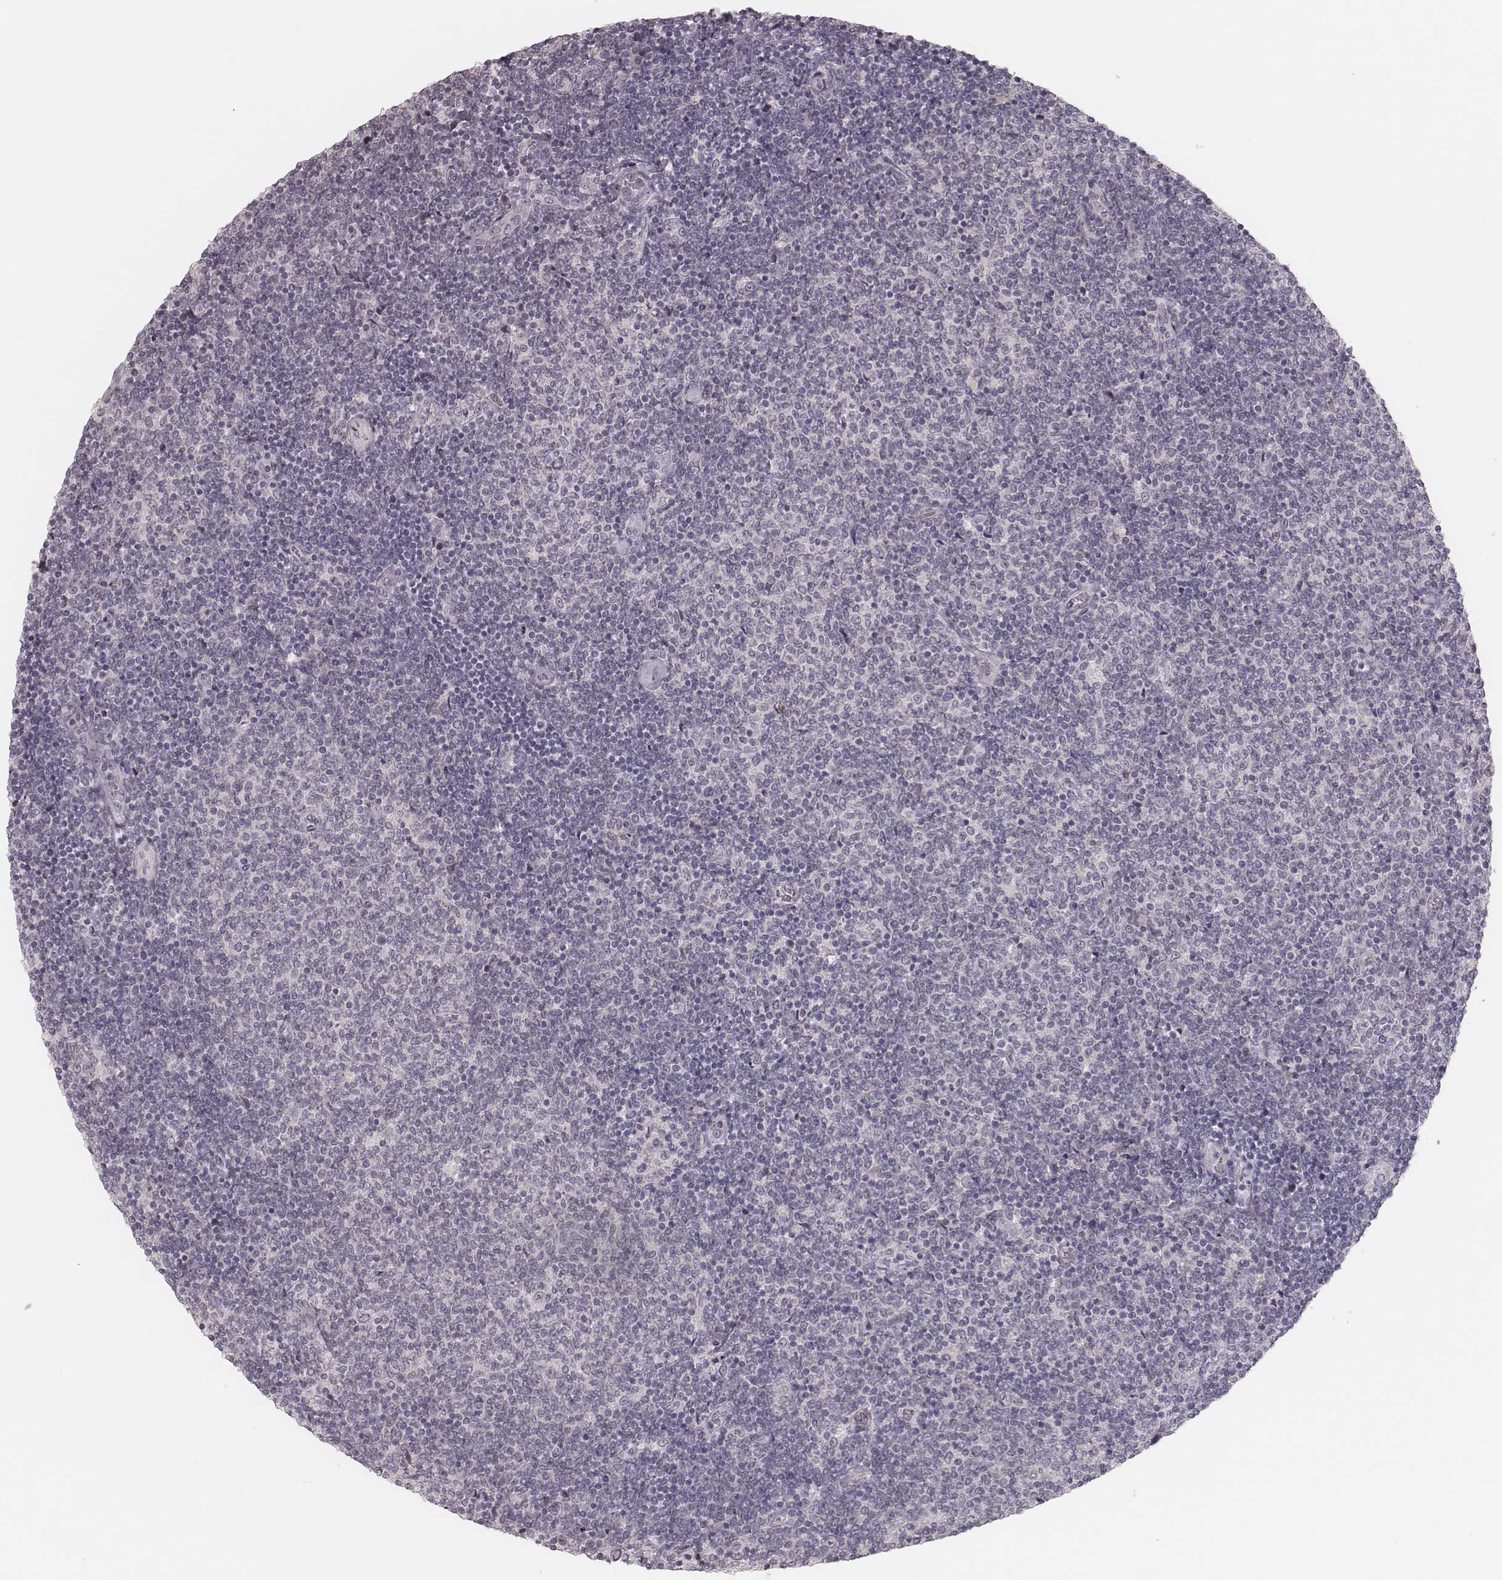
{"staining": {"intensity": "negative", "quantity": "none", "location": "none"}, "tissue": "lymphoma", "cell_type": "Tumor cells", "image_type": "cancer", "snomed": [{"axis": "morphology", "description": "Malignant lymphoma, non-Hodgkin's type, Low grade"}, {"axis": "topography", "description": "Lymph node"}], "caption": "Human lymphoma stained for a protein using immunohistochemistry reveals no expression in tumor cells.", "gene": "FAM13B", "patient": {"sex": "male", "age": 52}}